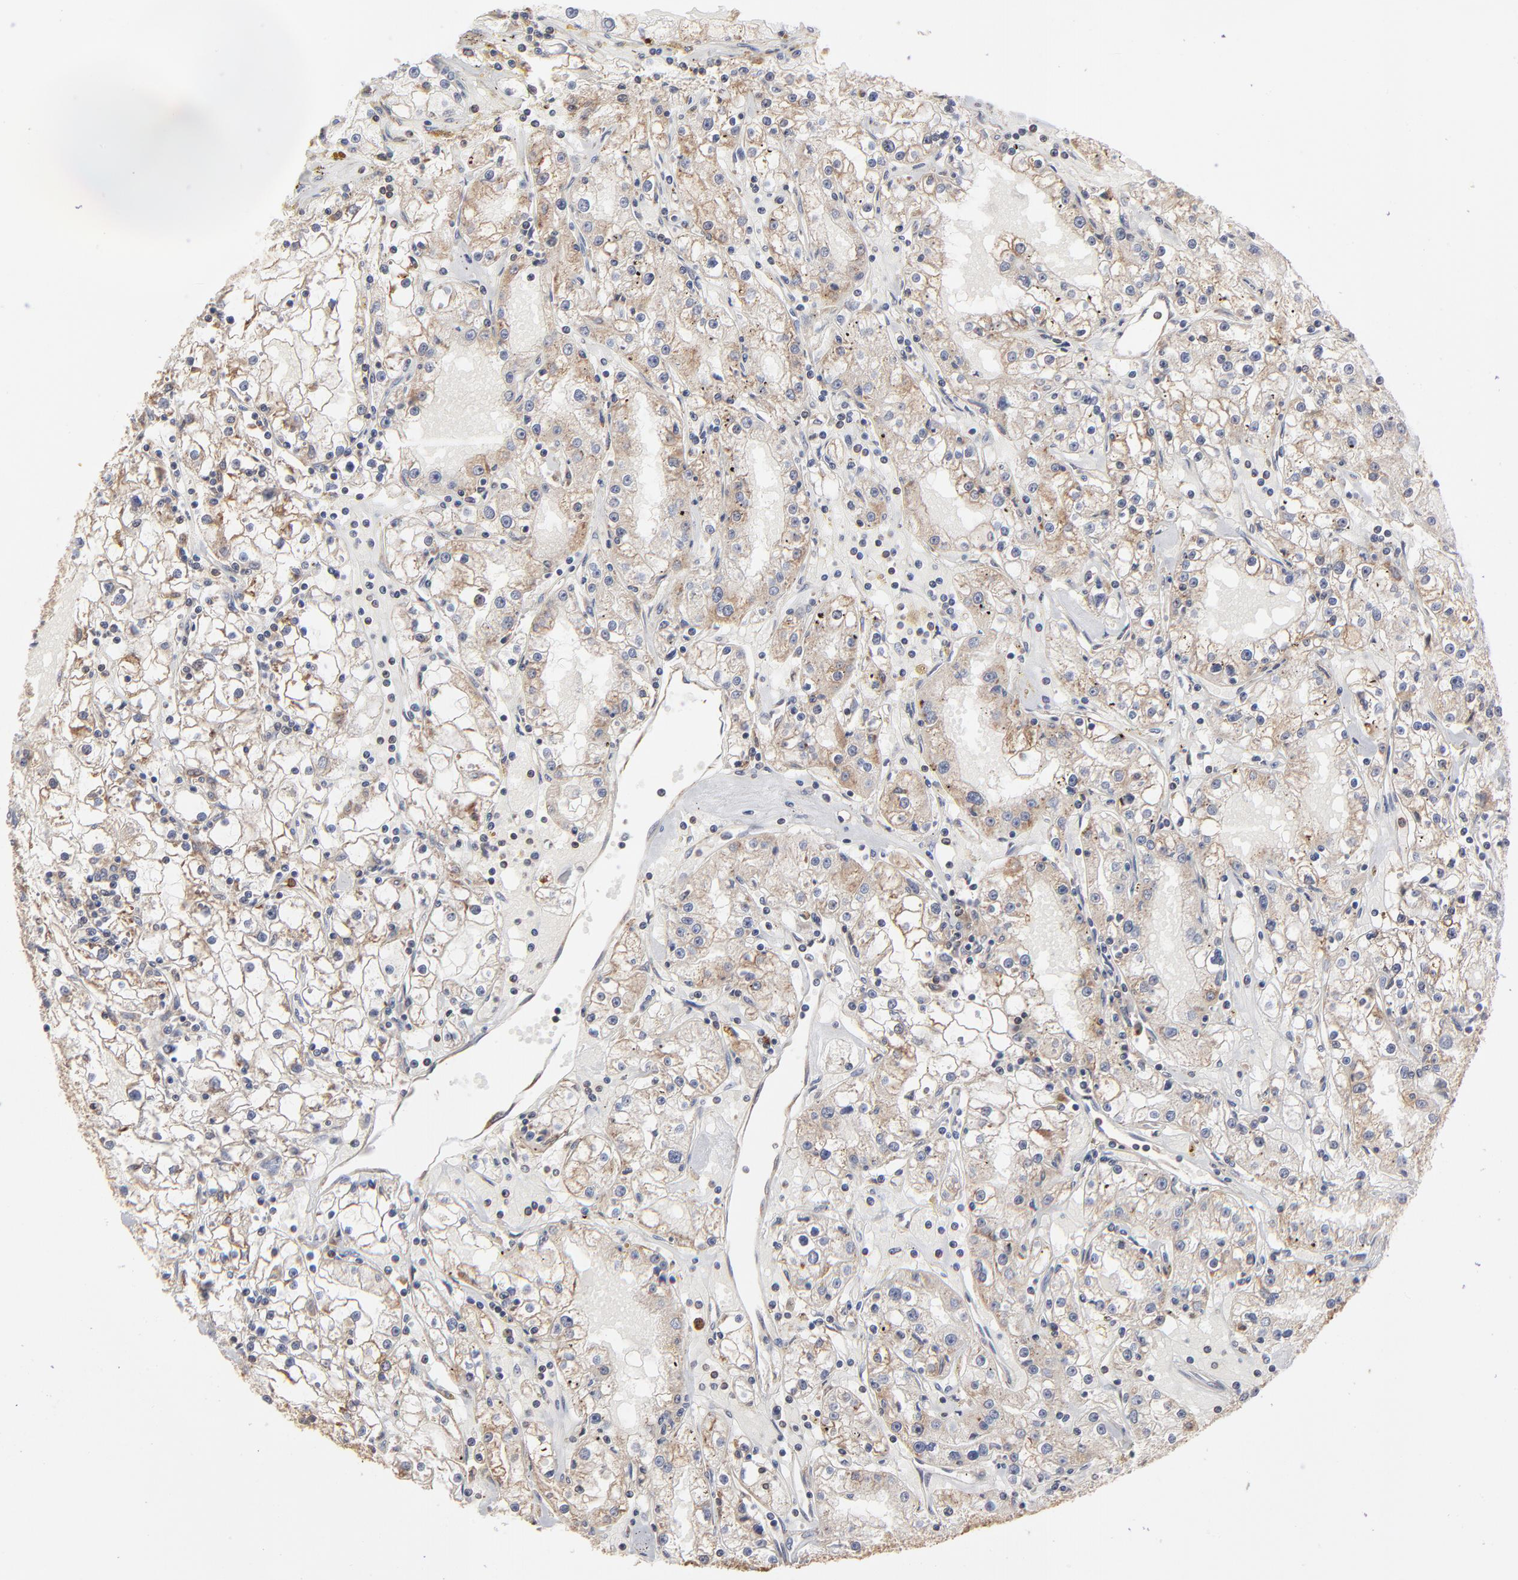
{"staining": {"intensity": "moderate", "quantity": "25%-75%", "location": "cytoplasmic/membranous"}, "tissue": "renal cancer", "cell_type": "Tumor cells", "image_type": "cancer", "snomed": [{"axis": "morphology", "description": "Adenocarcinoma, NOS"}, {"axis": "topography", "description": "Kidney"}], "caption": "Immunohistochemistry (IHC) staining of renal adenocarcinoma, which exhibits medium levels of moderate cytoplasmic/membranous staining in about 25%-75% of tumor cells indicating moderate cytoplasmic/membranous protein positivity. The staining was performed using DAB (brown) for protein detection and nuclei were counterstained in hematoxylin (blue).", "gene": "RNF213", "patient": {"sex": "male", "age": 56}}